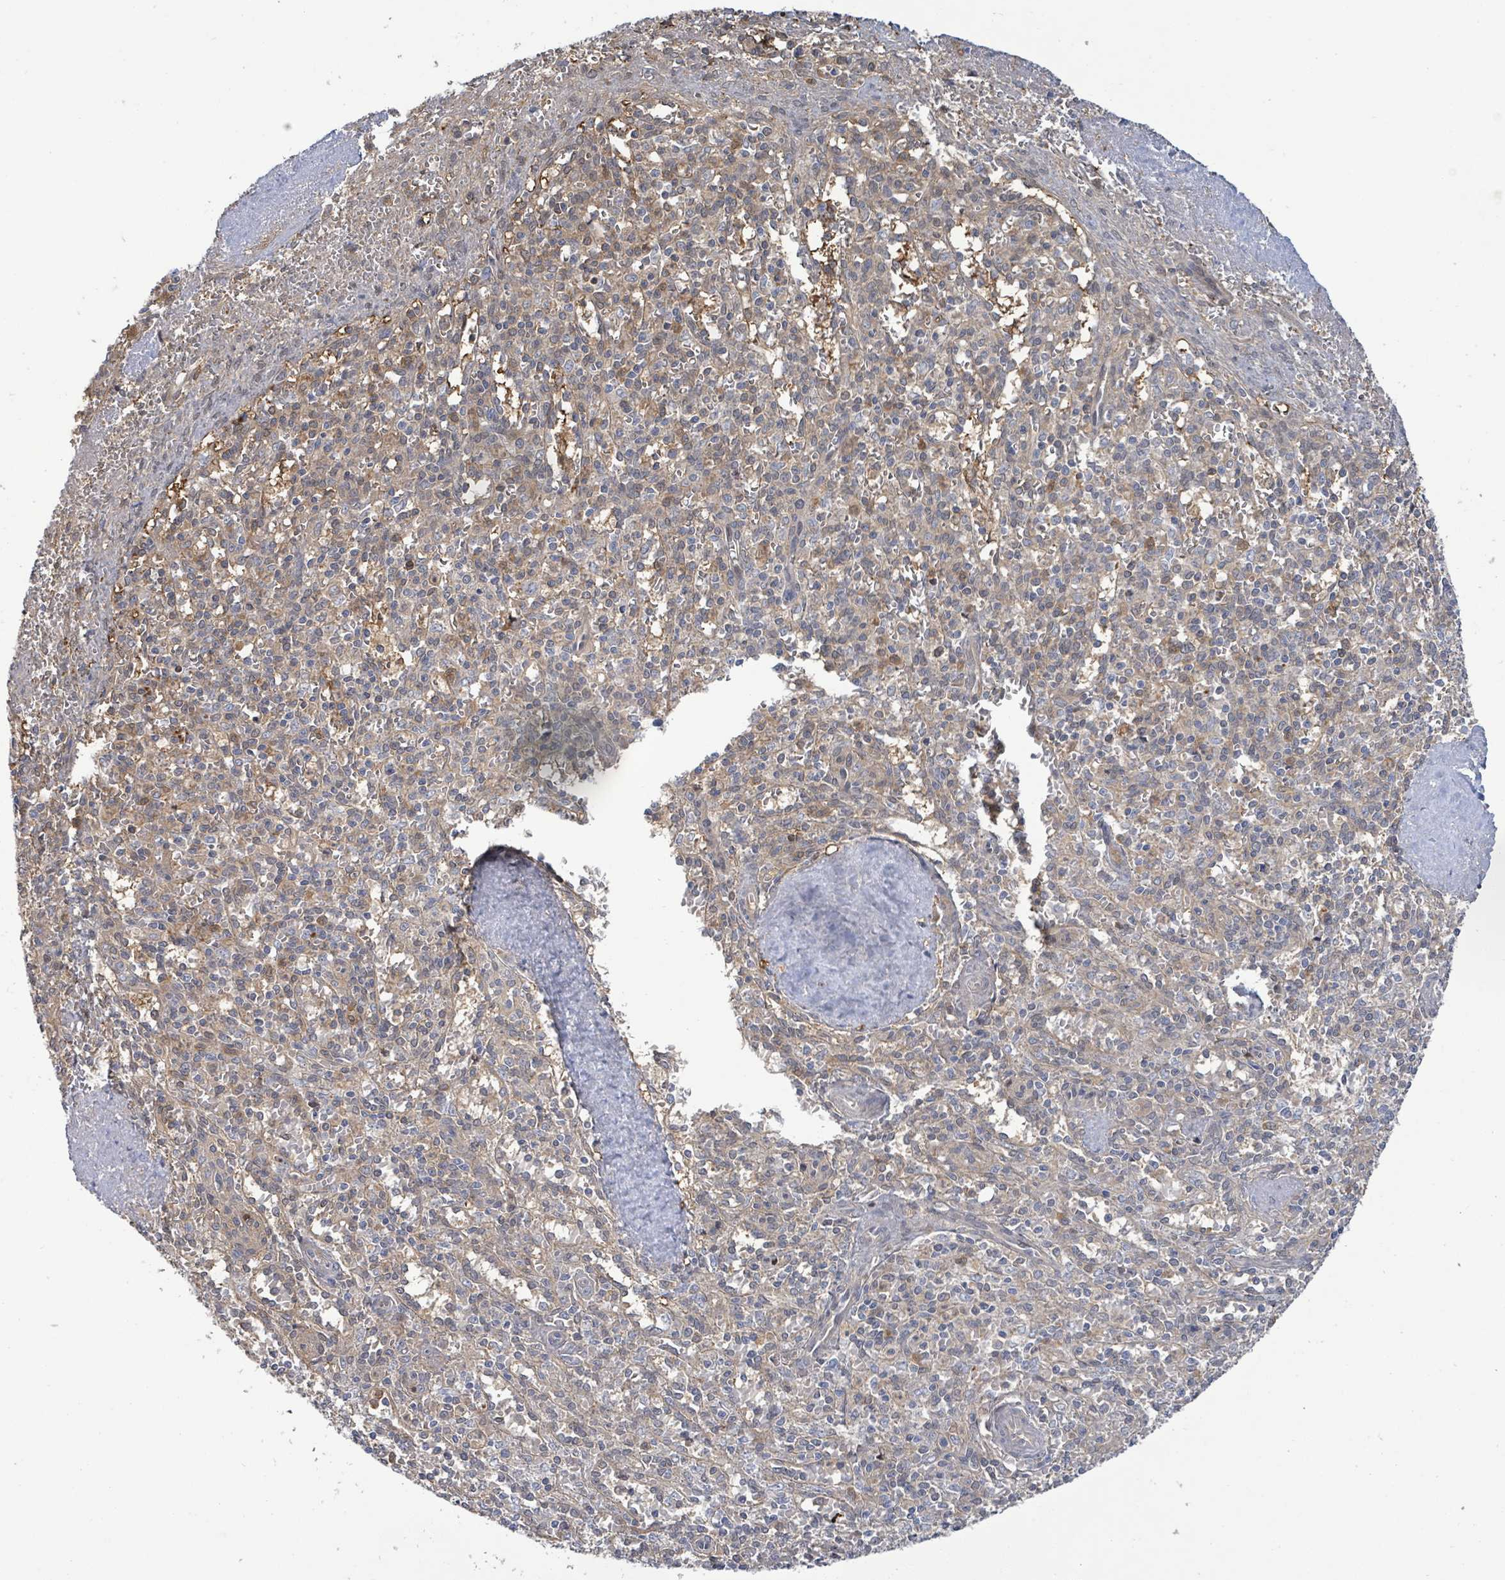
{"staining": {"intensity": "weak", "quantity": "<25%", "location": "cytoplasmic/membranous"}, "tissue": "spleen", "cell_type": "Cells in red pulp", "image_type": "normal", "snomed": [{"axis": "morphology", "description": "Normal tissue, NOS"}, {"axis": "topography", "description": "Spleen"}], "caption": "The photomicrograph displays no significant expression in cells in red pulp of spleen.", "gene": "PGAM1", "patient": {"sex": "female", "age": 70}}